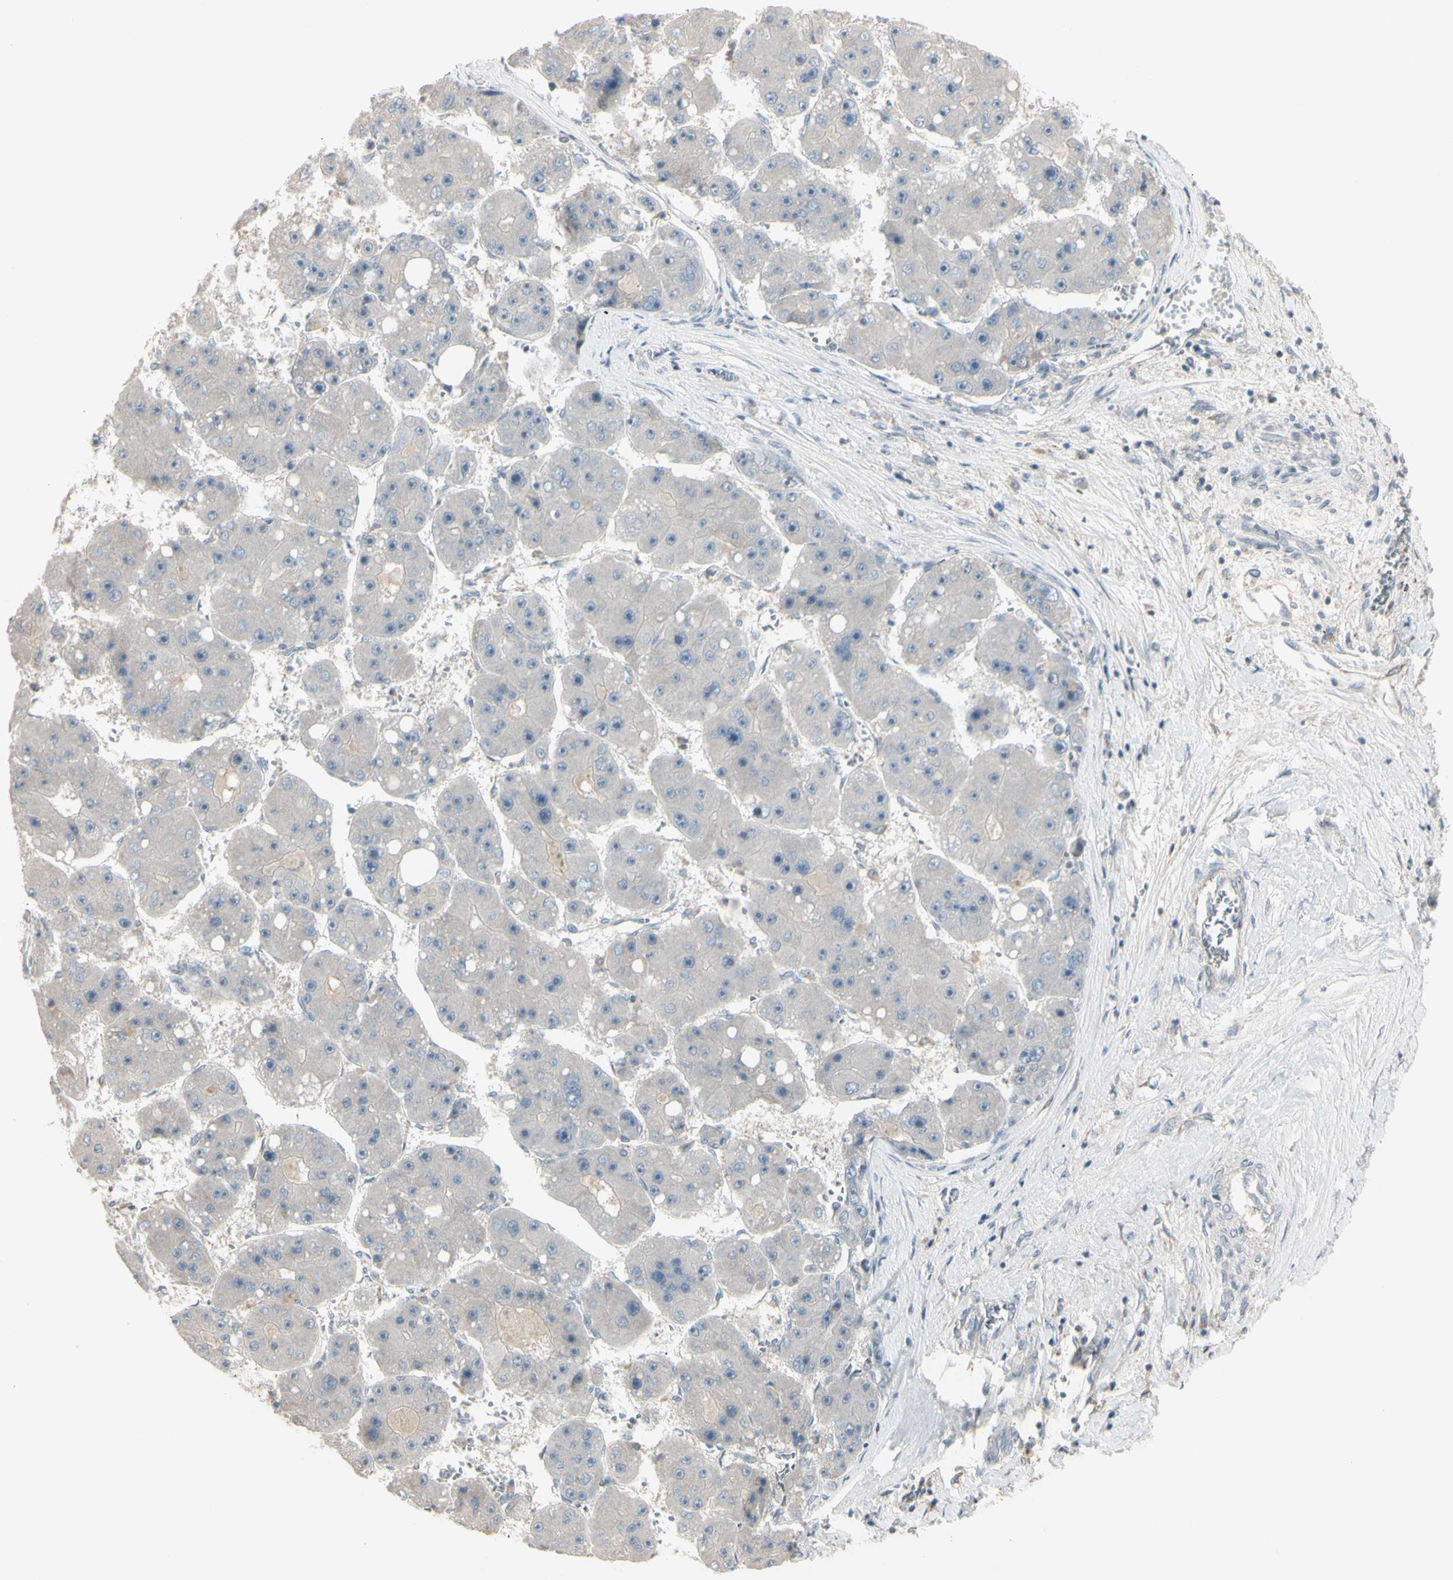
{"staining": {"intensity": "negative", "quantity": "none", "location": "none"}, "tissue": "liver cancer", "cell_type": "Tumor cells", "image_type": "cancer", "snomed": [{"axis": "morphology", "description": "Carcinoma, Hepatocellular, NOS"}, {"axis": "topography", "description": "Liver"}], "caption": "This is an IHC histopathology image of liver hepatocellular carcinoma. There is no expression in tumor cells.", "gene": "PIAS4", "patient": {"sex": "female", "age": 61}}